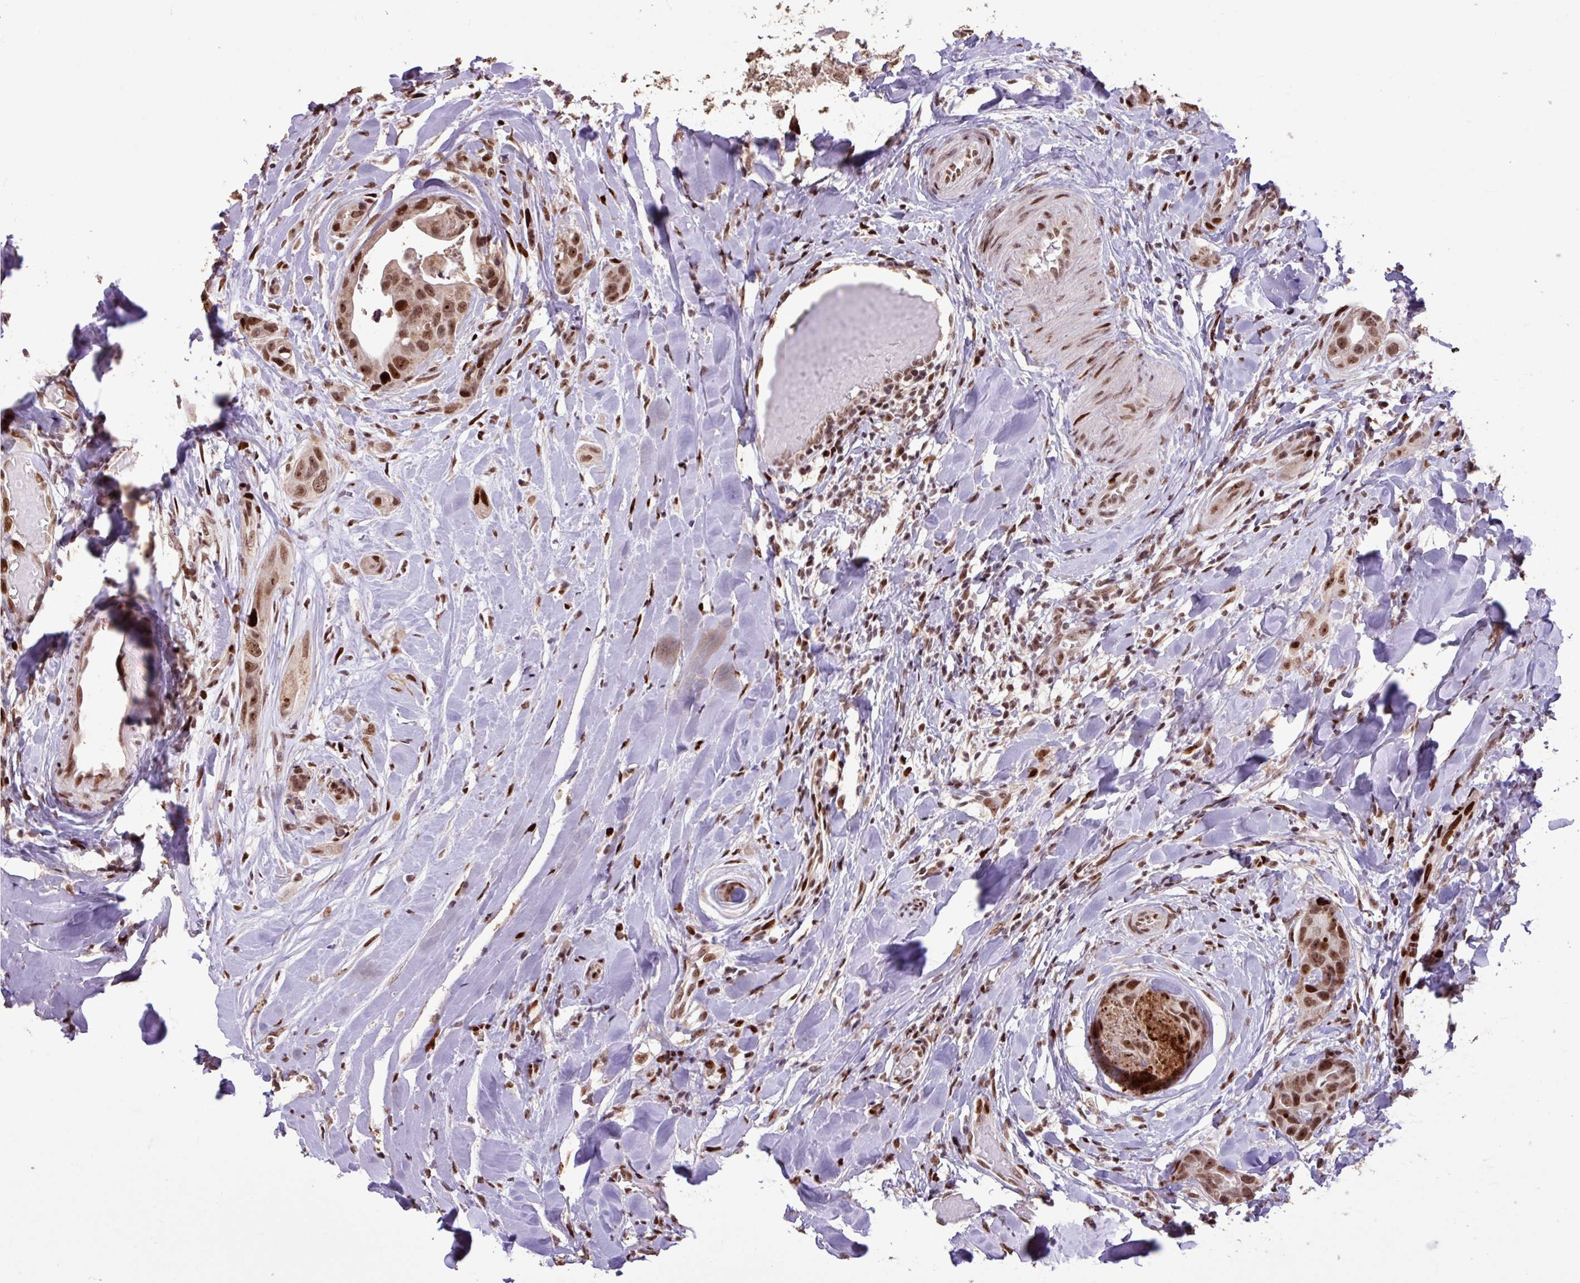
{"staining": {"intensity": "moderate", "quantity": ">75%", "location": "nuclear"}, "tissue": "head and neck cancer", "cell_type": "Tumor cells", "image_type": "cancer", "snomed": [{"axis": "morphology", "description": "Adenocarcinoma, NOS"}, {"axis": "morphology", "description": "Adenocarcinoma, metastatic, NOS"}, {"axis": "topography", "description": "Head-Neck"}], "caption": "Moderate nuclear protein staining is appreciated in about >75% of tumor cells in head and neck metastatic adenocarcinoma.", "gene": "ZNF709", "patient": {"sex": "male", "age": 75}}